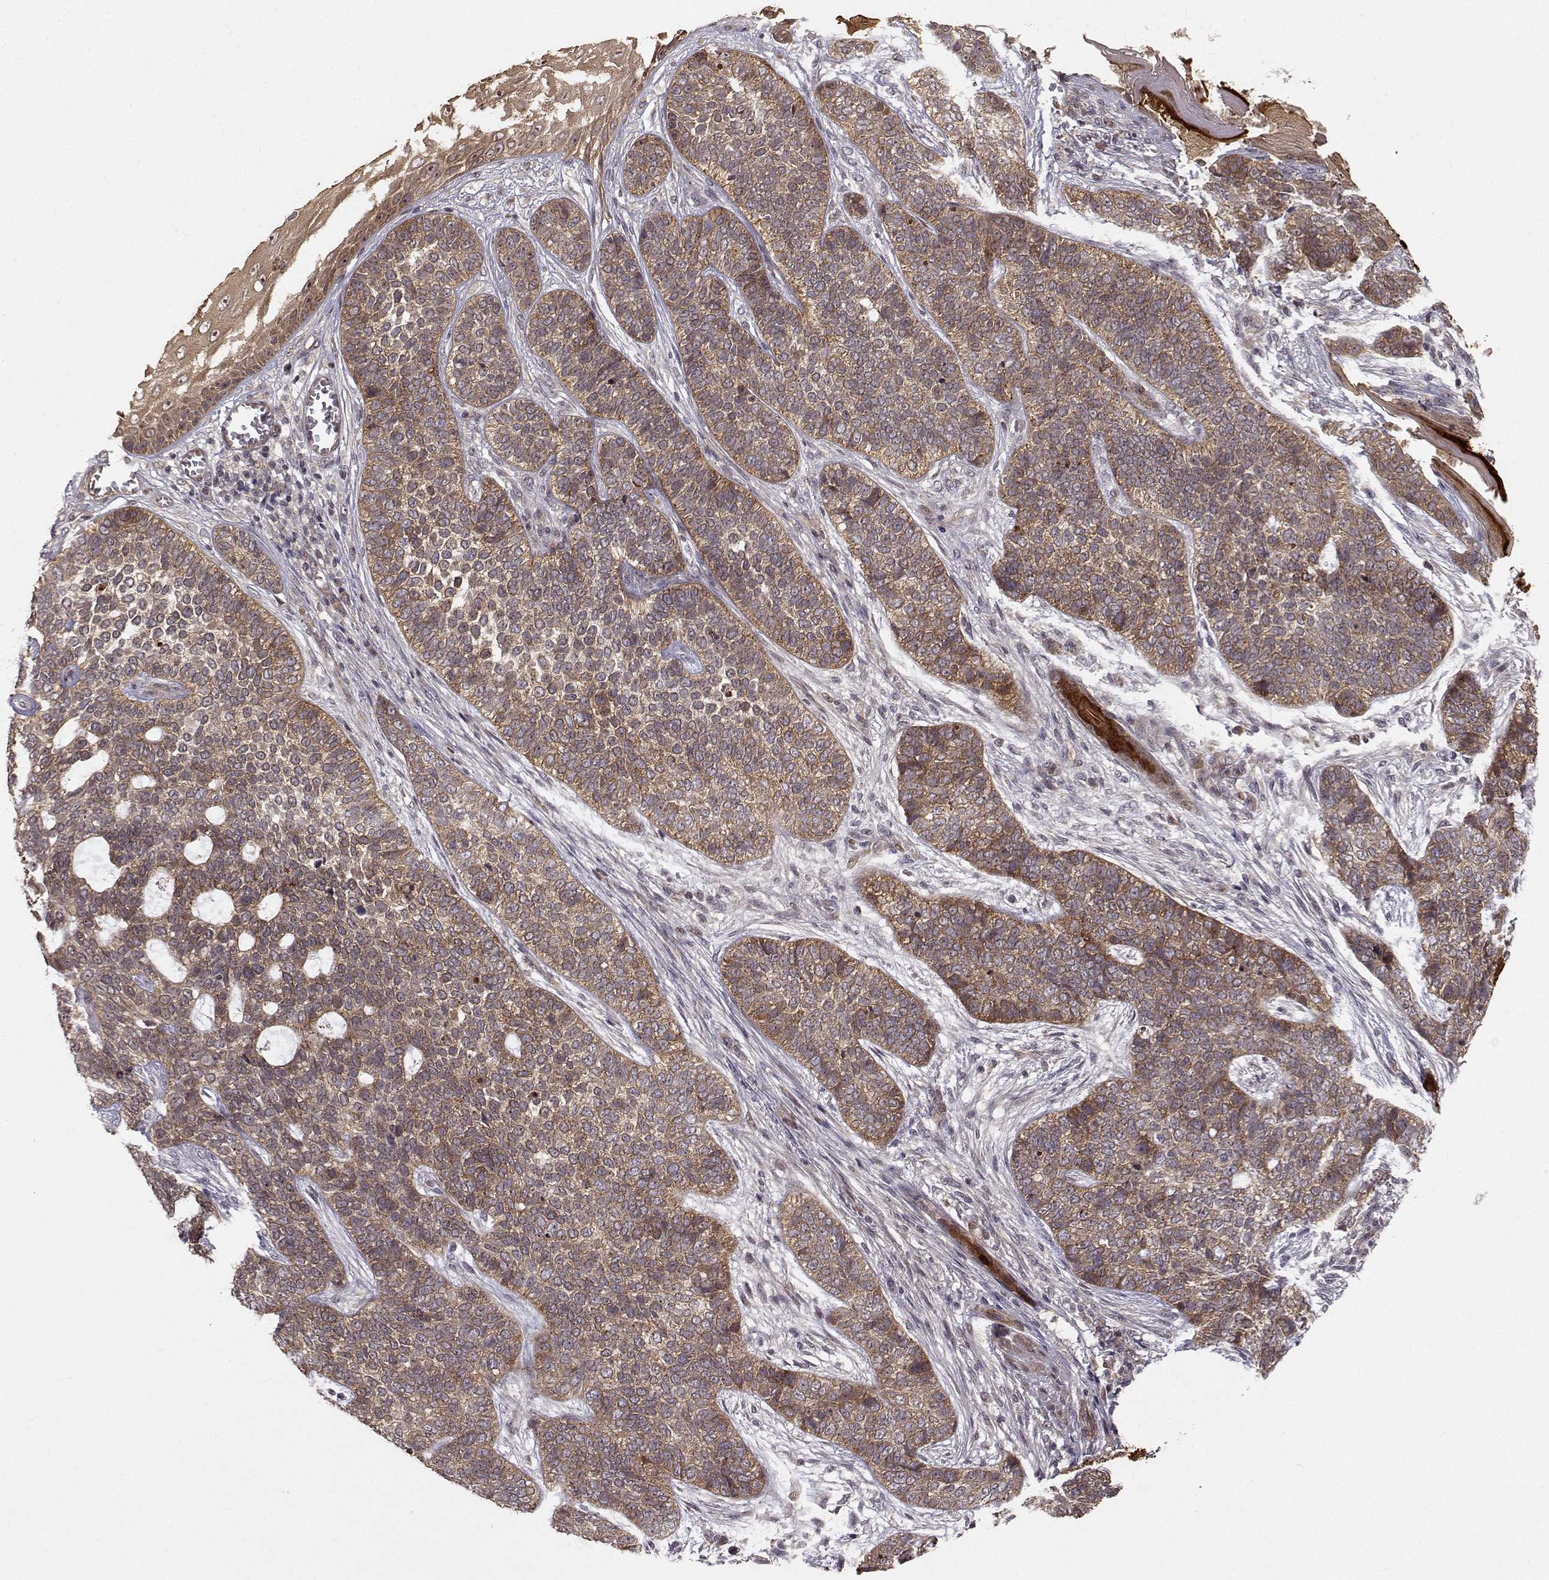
{"staining": {"intensity": "moderate", "quantity": ">75%", "location": "cytoplasmic/membranous"}, "tissue": "skin cancer", "cell_type": "Tumor cells", "image_type": "cancer", "snomed": [{"axis": "morphology", "description": "Basal cell carcinoma"}, {"axis": "topography", "description": "Skin"}], "caption": "Brown immunohistochemical staining in human skin cancer reveals moderate cytoplasmic/membranous positivity in approximately >75% of tumor cells. (brown staining indicates protein expression, while blue staining denotes nuclei).", "gene": "APC", "patient": {"sex": "female", "age": 69}}